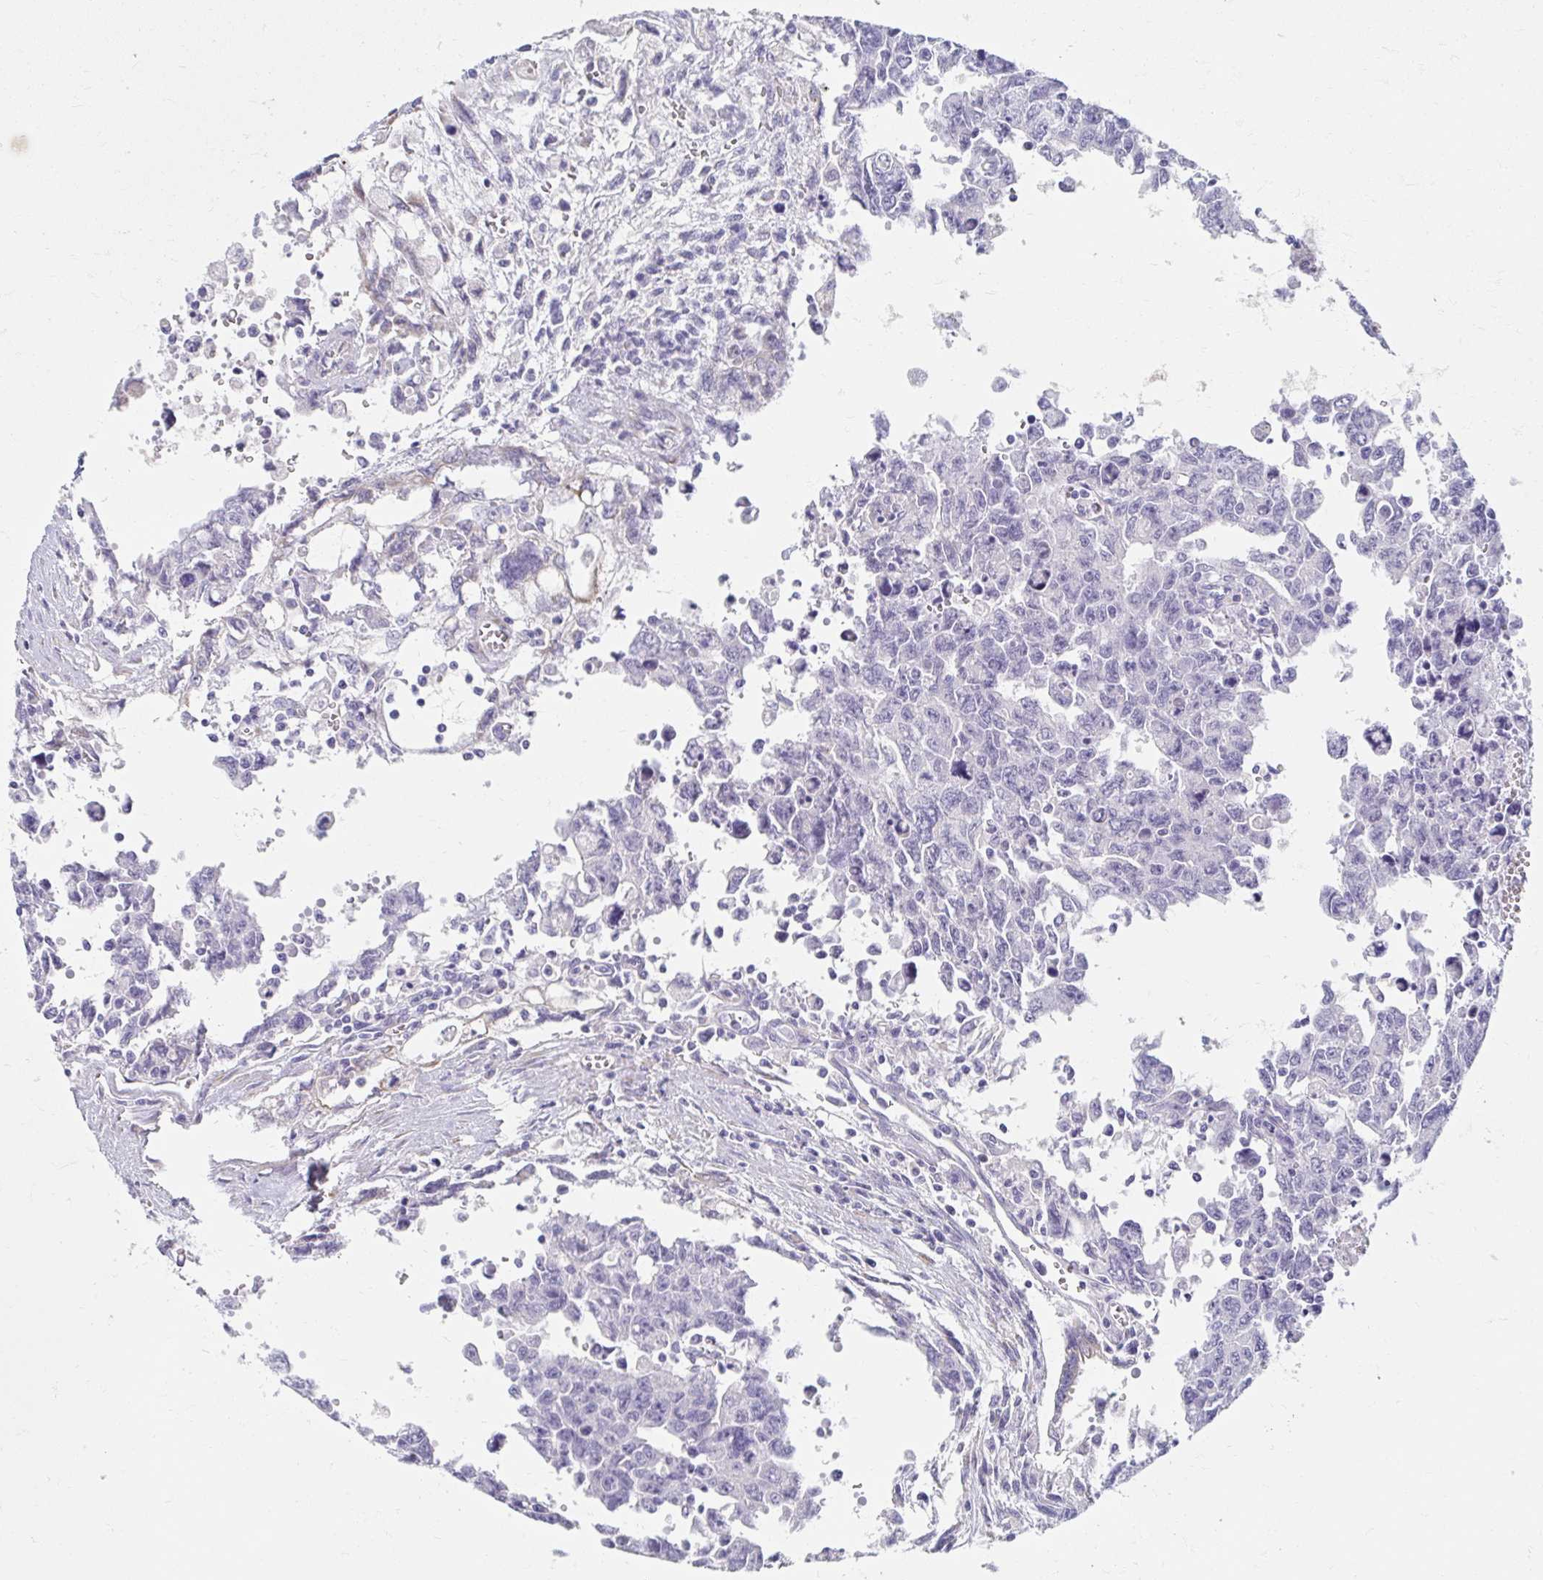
{"staining": {"intensity": "negative", "quantity": "none", "location": "none"}, "tissue": "testis cancer", "cell_type": "Tumor cells", "image_type": "cancer", "snomed": [{"axis": "morphology", "description": "Carcinoma, Embryonal, NOS"}, {"axis": "topography", "description": "Testis"}], "caption": "Testis cancer (embryonal carcinoma) was stained to show a protein in brown. There is no significant expression in tumor cells. Nuclei are stained in blue.", "gene": "MYLK2", "patient": {"sex": "male", "age": 24}}